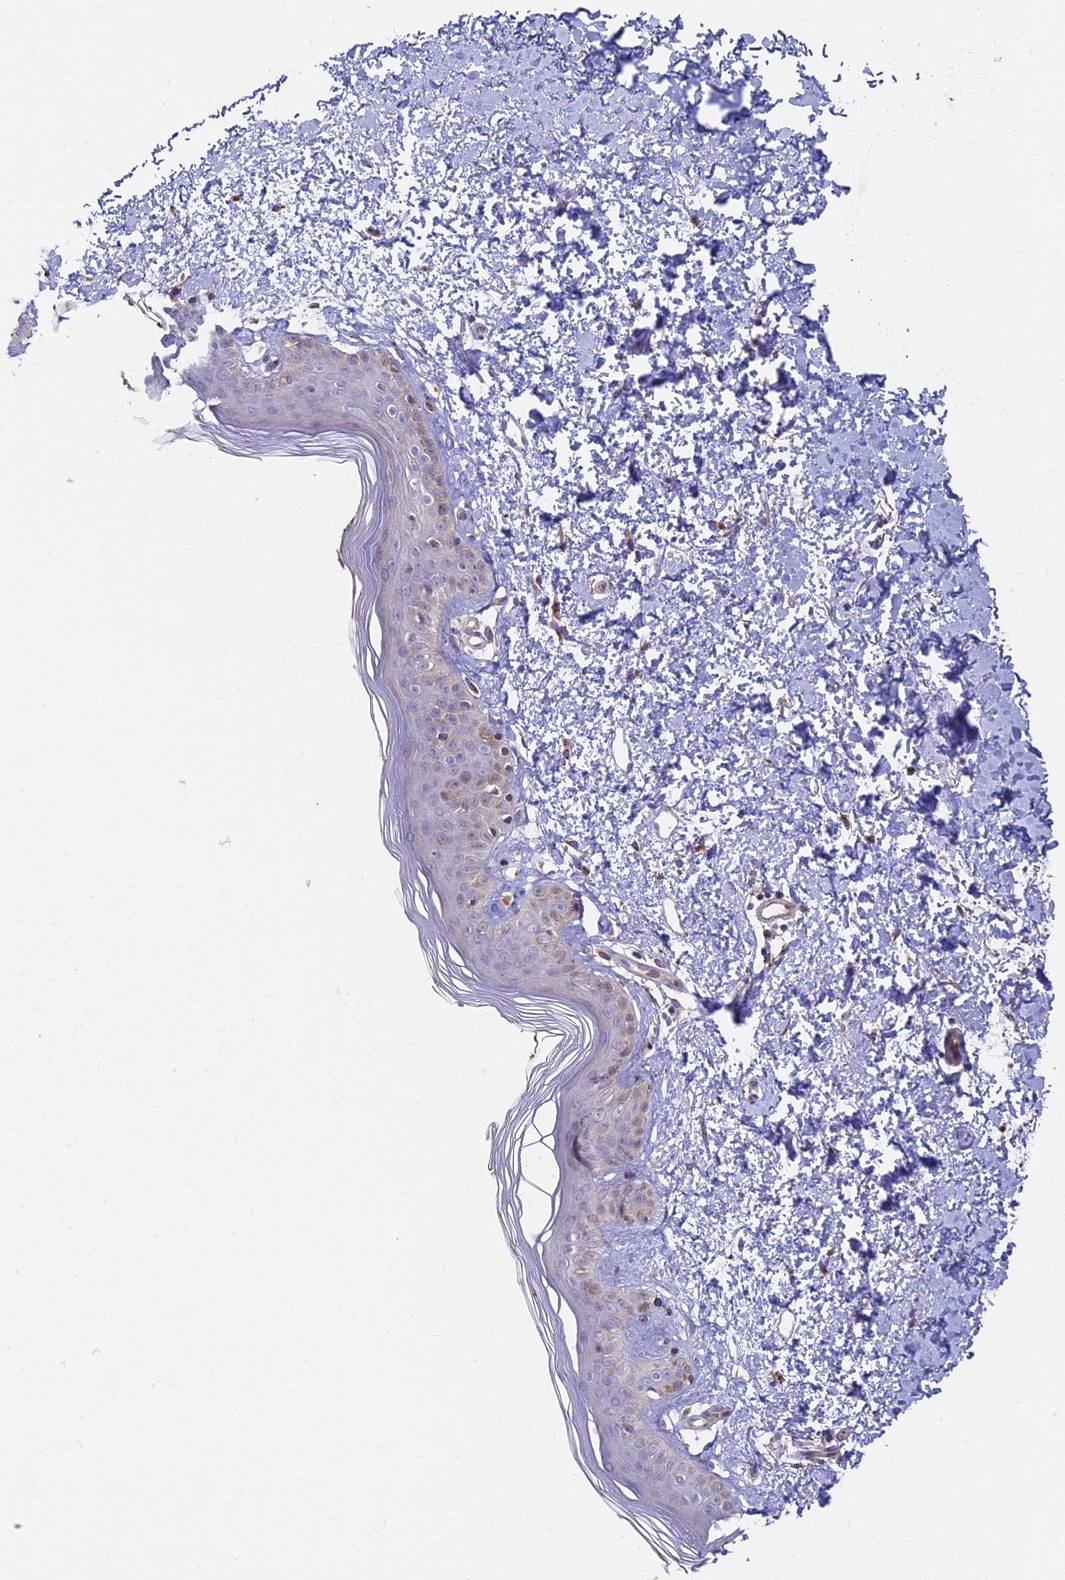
{"staining": {"intensity": "moderate", "quantity": "25%-75%", "location": "cytoplasmic/membranous"}, "tissue": "skin", "cell_type": "Fibroblasts", "image_type": "normal", "snomed": [{"axis": "morphology", "description": "Normal tissue, NOS"}, {"axis": "topography", "description": "Skin"}], "caption": "This image exhibits unremarkable skin stained with IHC to label a protein in brown. The cytoplasmic/membranous of fibroblasts show moderate positivity for the protein. Nuclei are counter-stained blue.", "gene": "TBC1D20", "patient": {"sex": "female", "age": 64}}